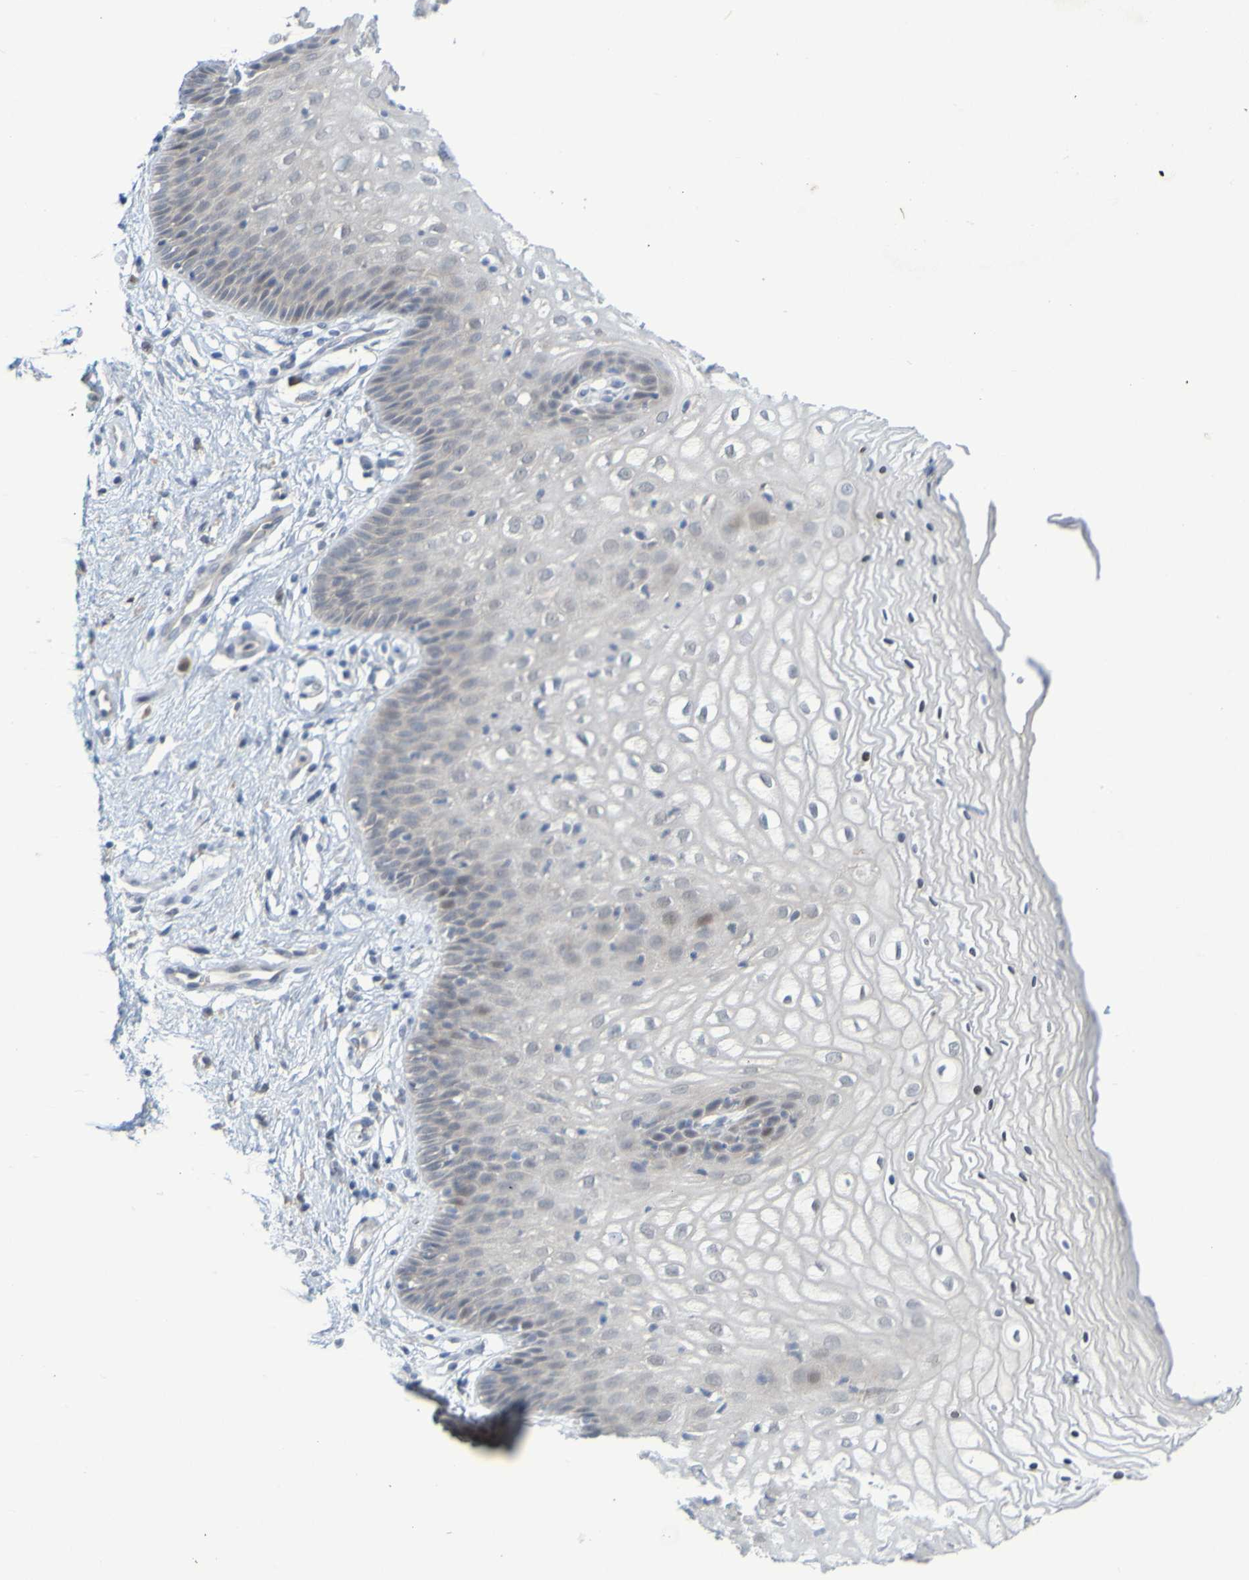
{"staining": {"intensity": "weak", "quantity": "<25%", "location": "cytoplasmic/membranous"}, "tissue": "vagina", "cell_type": "Squamous epithelial cells", "image_type": "normal", "snomed": [{"axis": "morphology", "description": "Normal tissue, NOS"}, {"axis": "topography", "description": "Vagina"}], "caption": "The immunohistochemistry (IHC) micrograph has no significant positivity in squamous epithelial cells of vagina. Brightfield microscopy of IHC stained with DAB (3,3'-diaminobenzidine) (brown) and hematoxylin (blue), captured at high magnification.", "gene": "LILRB5", "patient": {"sex": "female", "age": 34}}